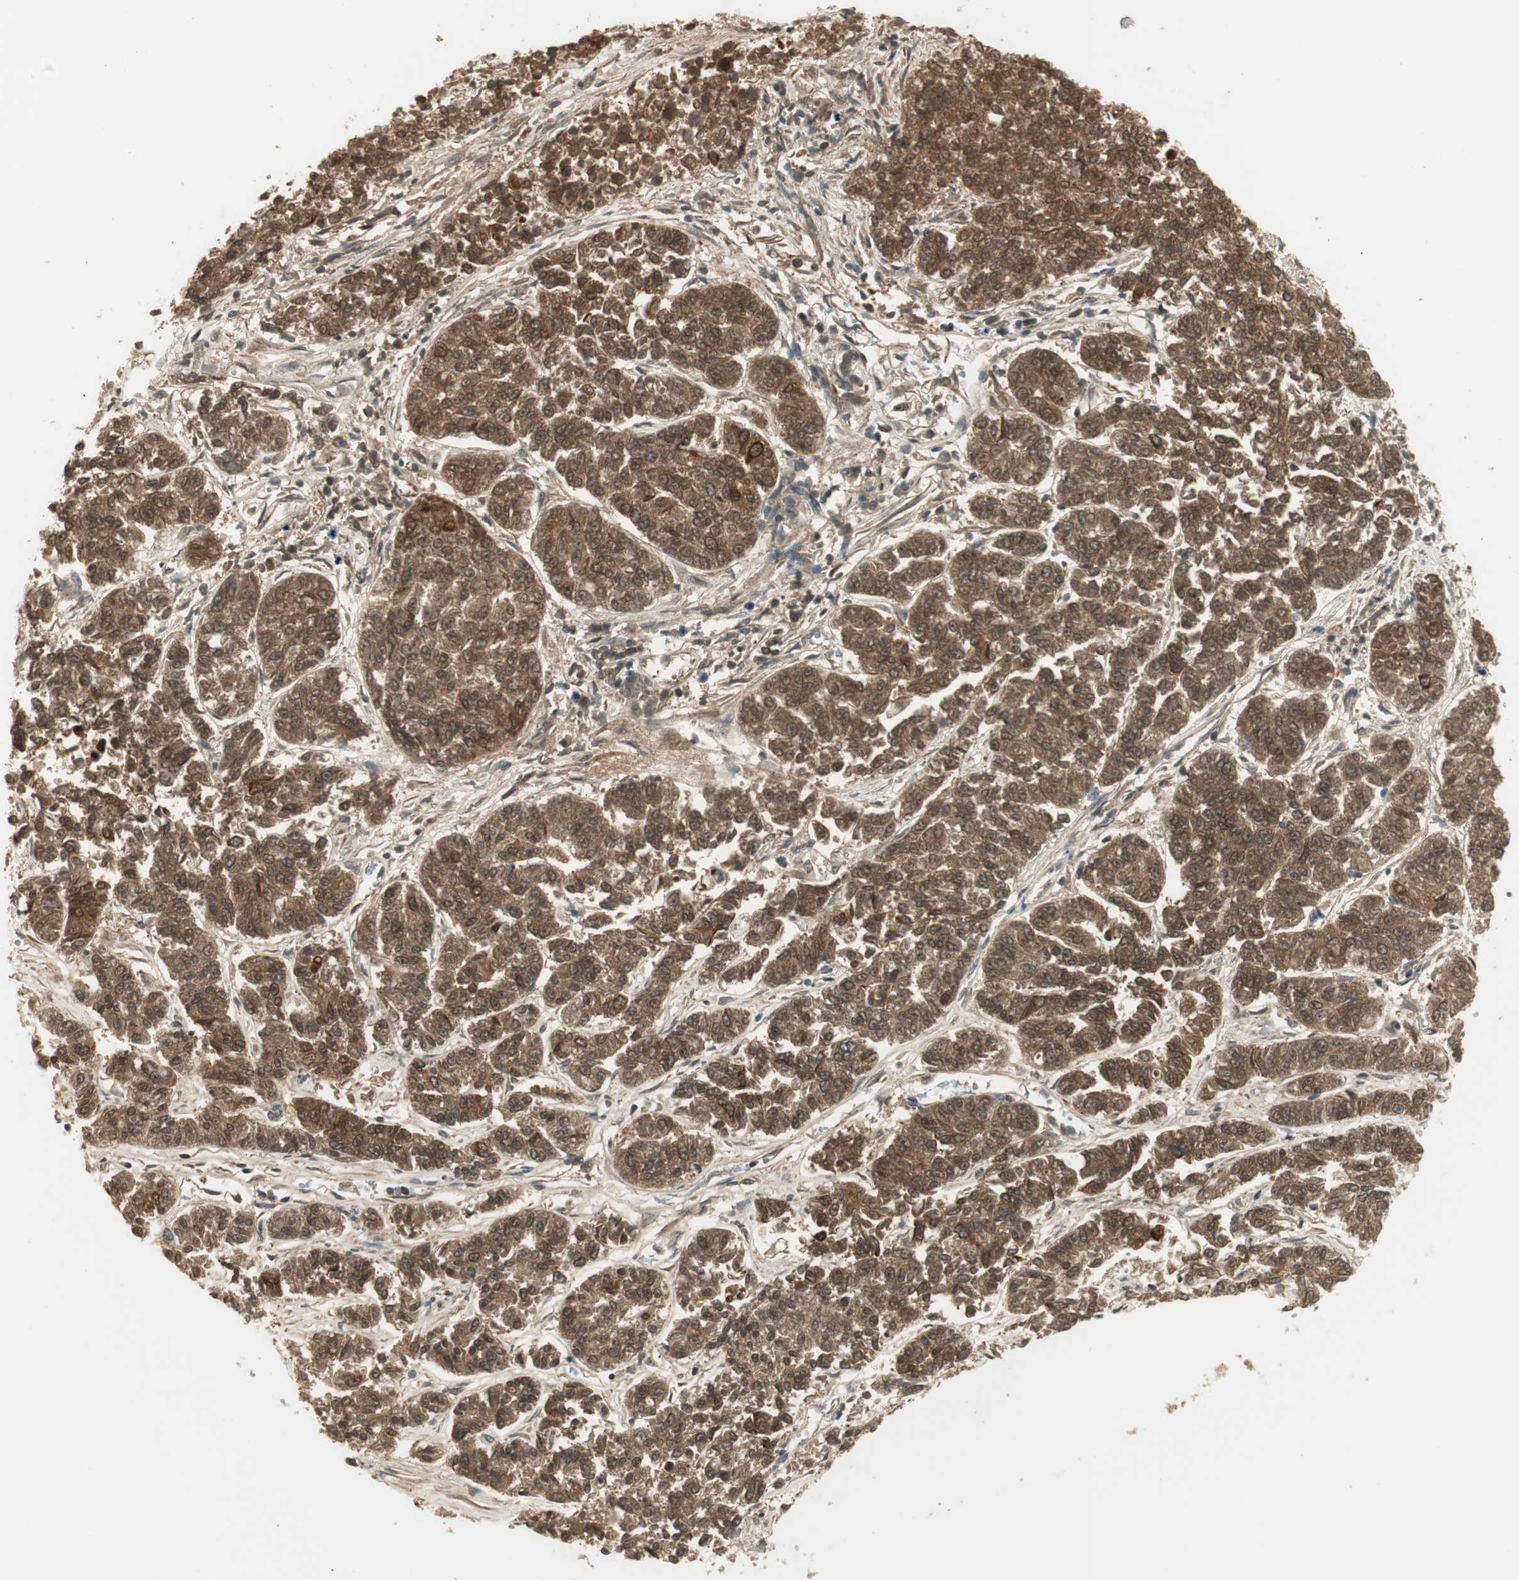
{"staining": {"intensity": "strong", "quantity": ">75%", "location": "cytoplasmic/membranous,nuclear"}, "tissue": "lung cancer", "cell_type": "Tumor cells", "image_type": "cancer", "snomed": [{"axis": "morphology", "description": "Adenocarcinoma, NOS"}, {"axis": "topography", "description": "Lung"}], "caption": "Lung cancer stained for a protein (brown) demonstrates strong cytoplasmic/membranous and nuclear positive expression in approximately >75% of tumor cells.", "gene": "PFDN5", "patient": {"sex": "male", "age": 84}}